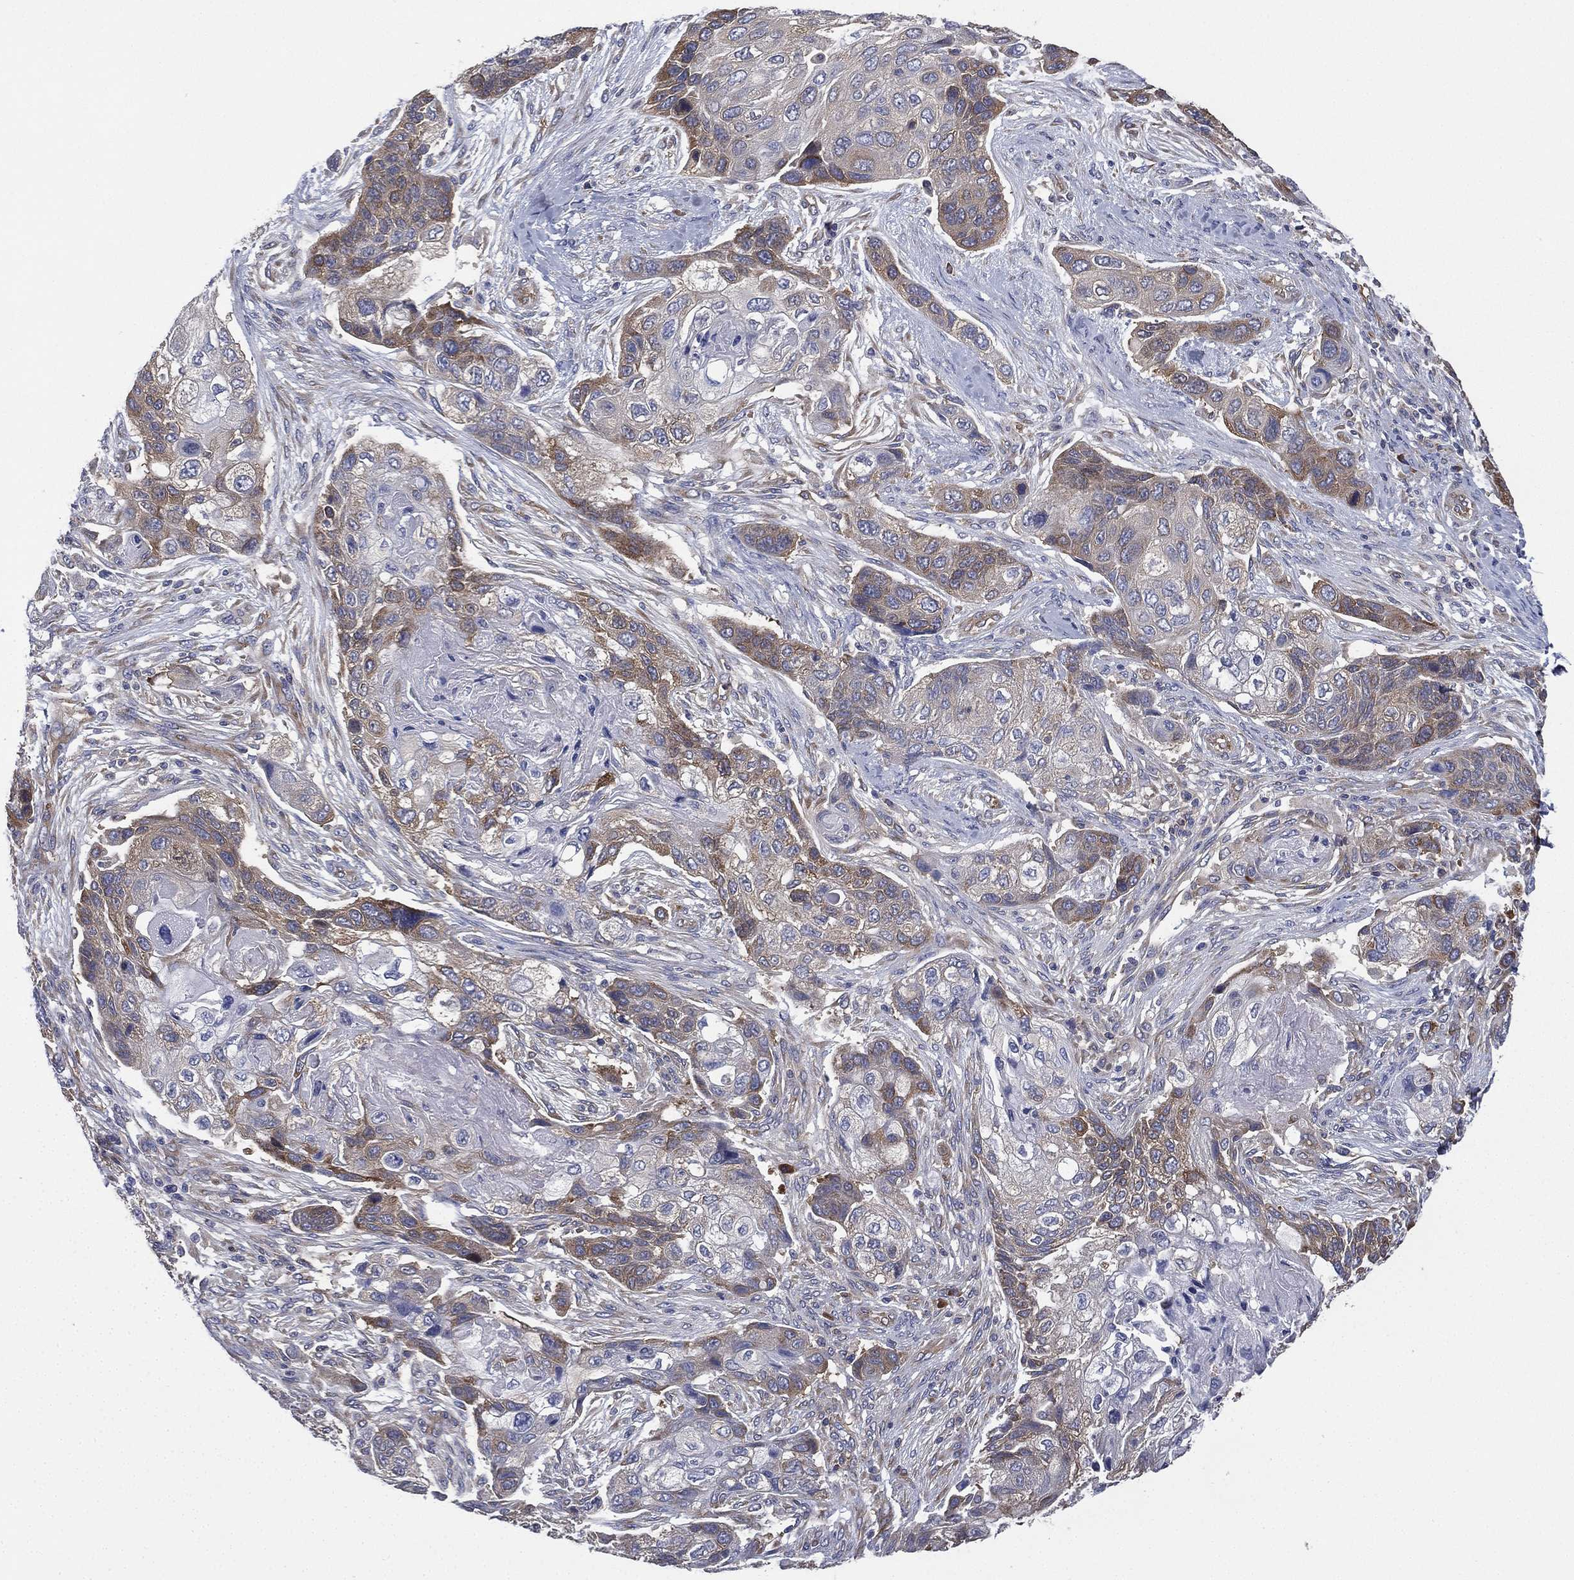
{"staining": {"intensity": "weak", "quantity": "25%-75%", "location": "cytoplasmic/membranous"}, "tissue": "lung cancer", "cell_type": "Tumor cells", "image_type": "cancer", "snomed": [{"axis": "morphology", "description": "Squamous cell carcinoma, NOS"}, {"axis": "topography", "description": "Lung"}], "caption": "High-magnification brightfield microscopy of lung cancer stained with DAB (3,3'-diaminobenzidine) (brown) and counterstained with hematoxylin (blue). tumor cells exhibit weak cytoplasmic/membranous positivity is seen in approximately25%-75% of cells.", "gene": "FARSA", "patient": {"sex": "male", "age": 69}}